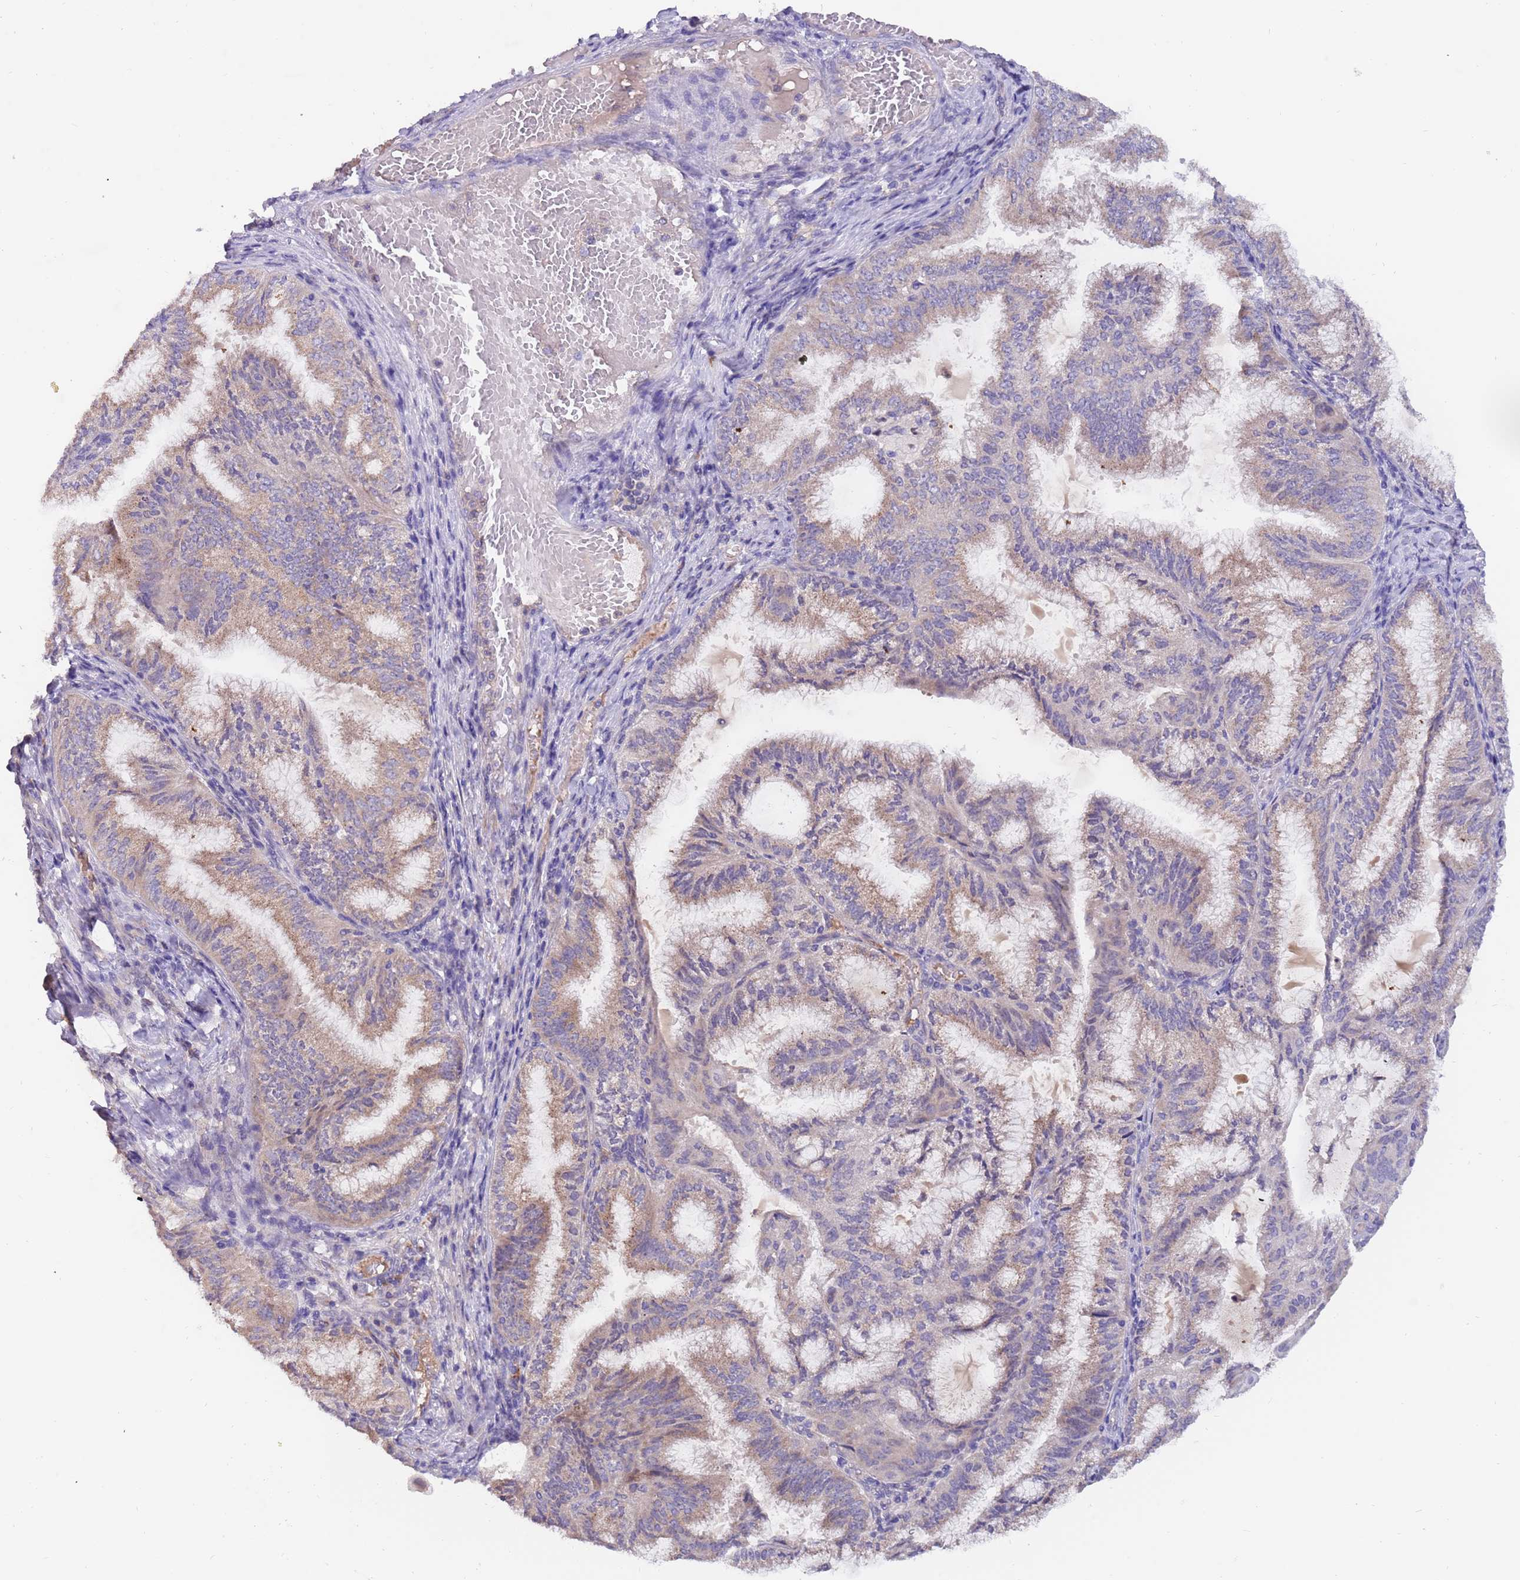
{"staining": {"intensity": "weak", "quantity": "25%-75%", "location": "cytoplasmic/membranous"}, "tissue": "endometrial cancer", "cell_type": "Tumor cells", "image_type": "cancer", "snomed": [{"axis": "morphology", "description": "Adenocarcinoma, NOS"}, {"axis": "topography", "description": "Endometrium"}], "caption": "Immunohistochemistry (IHC) (DAB (3,3'-diaminobenzidine)) staining of human endometrial adenocarcinoma displays weak cytoplasmic/membranous protein staining in about 25%-75% of tumor cells. Nuclei are stained in blue.", "gene": "ZNF746", "patient": {"sex": "female", "age": 49}}